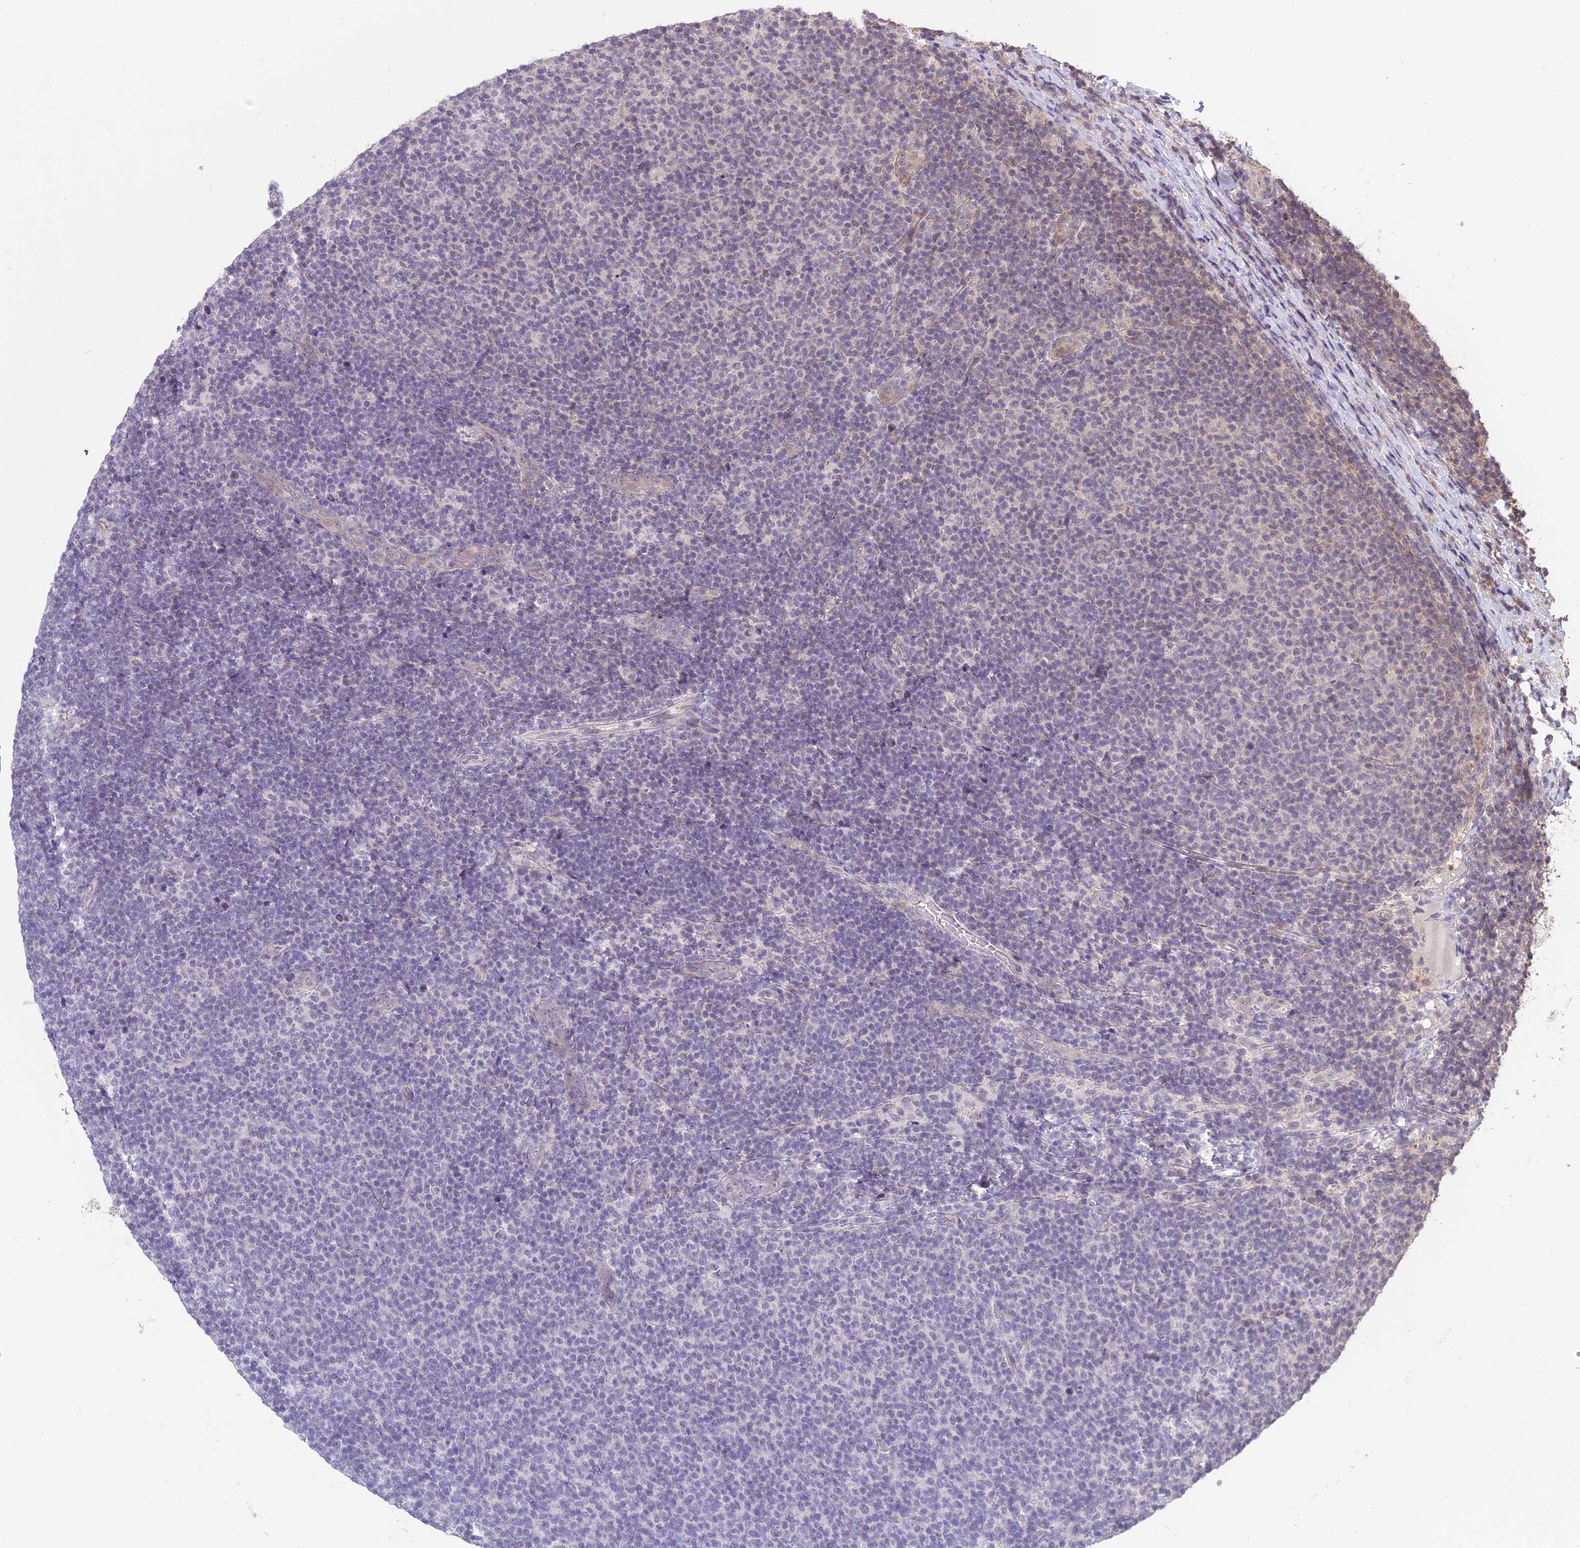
{"staining": {"intensity": "negative", "quantity": "none", "location": "none"}, "tissue": "lymphoma", "cell_type": "Tumor cells", "image_type": "cancer", "snomed": [{"axis": "morphology", "description": "Malignant lymphoma, non-Hodgkin's type, Low grade"}, {"axis": "topography", "description": "Lymph node"}], "caption": "Lymphoma was stained to show a protein in brown. There is no significant staining in tumor cells.", "gene": "TIGD7", "patient": {"sex": "male", "age": 66}}